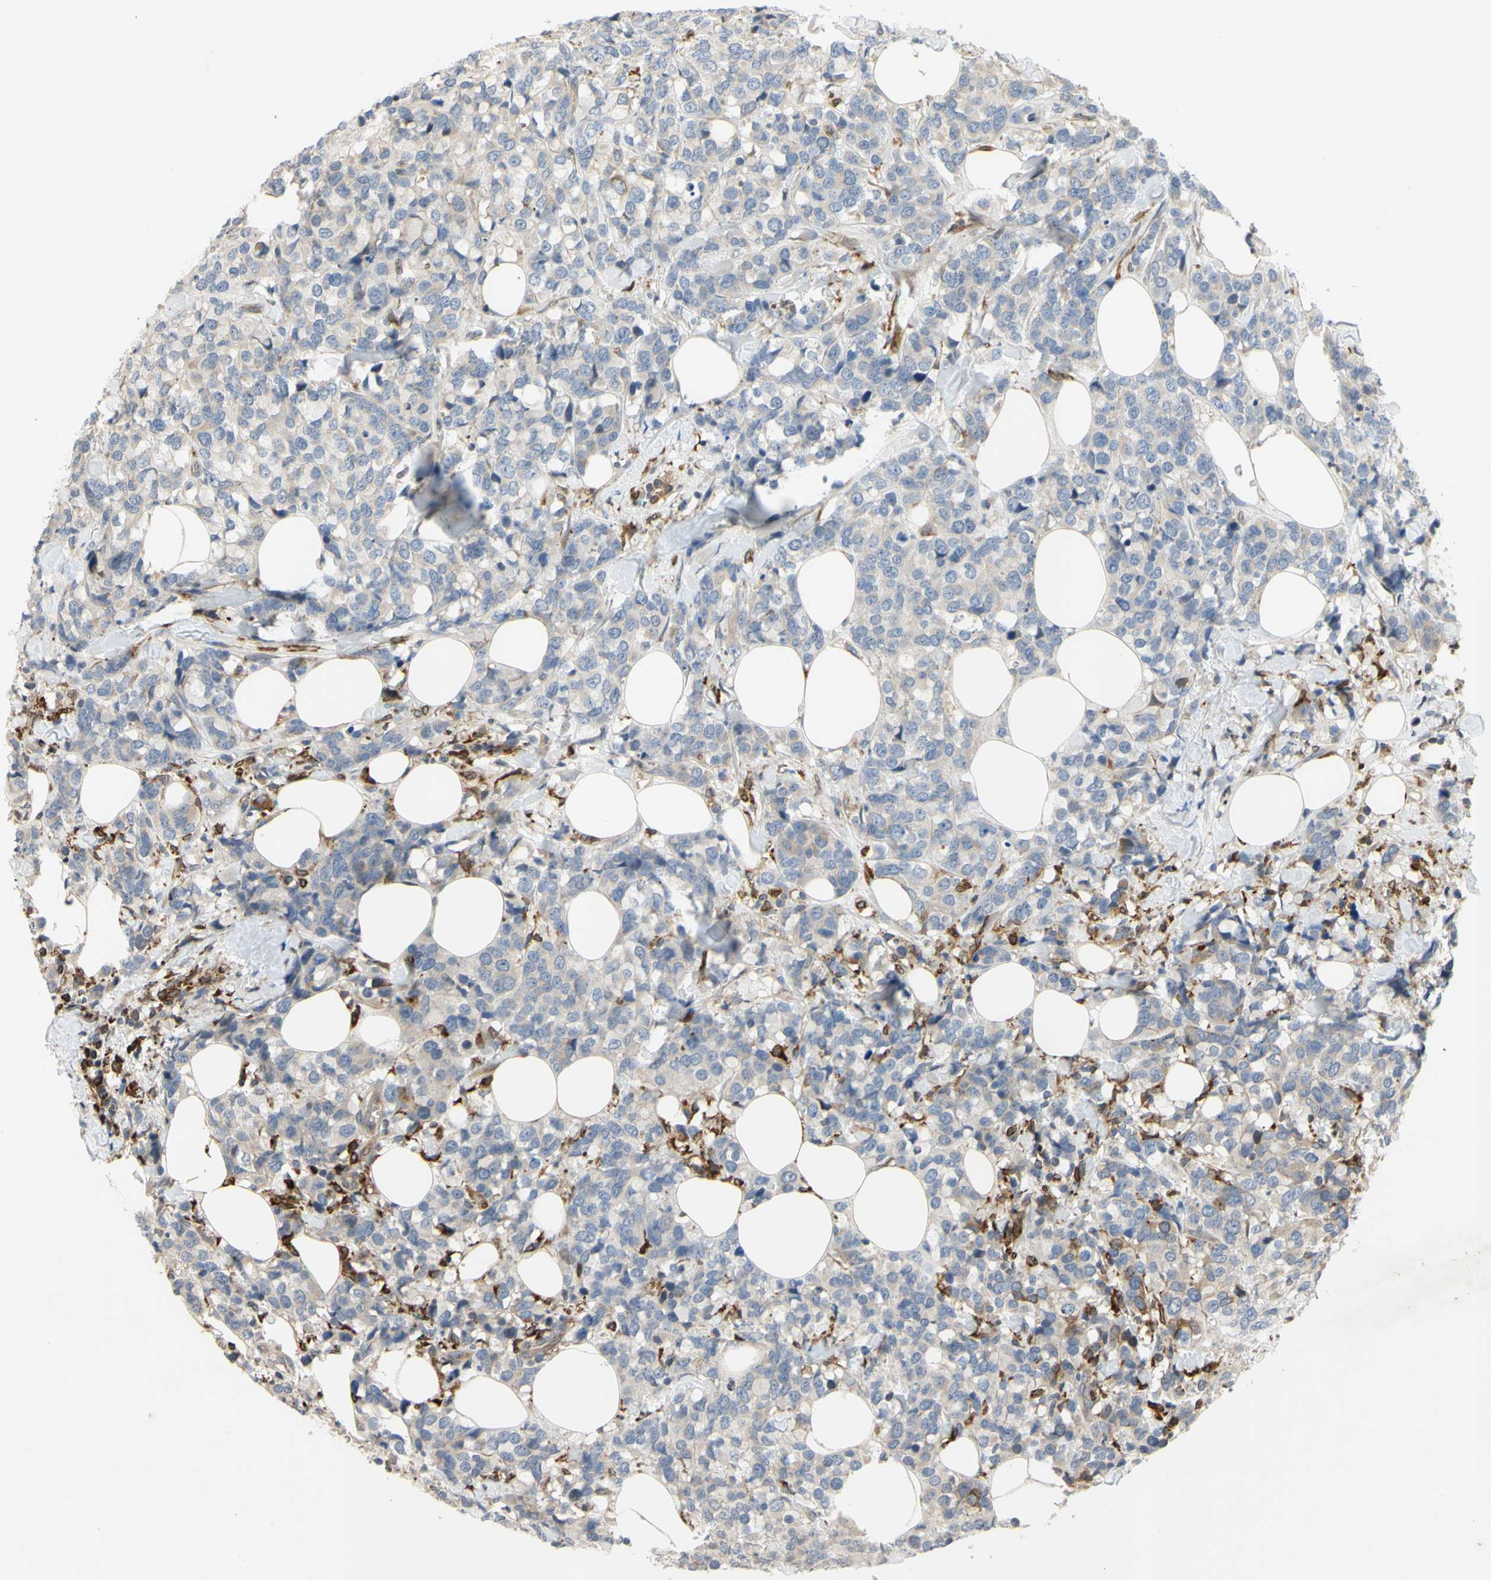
{"staining": {"intensity": "weak", "quantity": "<25%", "location": "cytoplasmic/membranous"}, "tissue": "breast cancer", "cell_type": "Tumor cells", "image_type": "cancer", "snomed": [{"axis": "morphology", "description": "Lobular carcinoma"}, {"axis": "topography", "description": "Breast"}], "caption": "There is no significant expression in tumor cells of lobular carcinoma (breast).", "gene": "PLXNA2", "patient": {"sex": "female", "age": 59}}